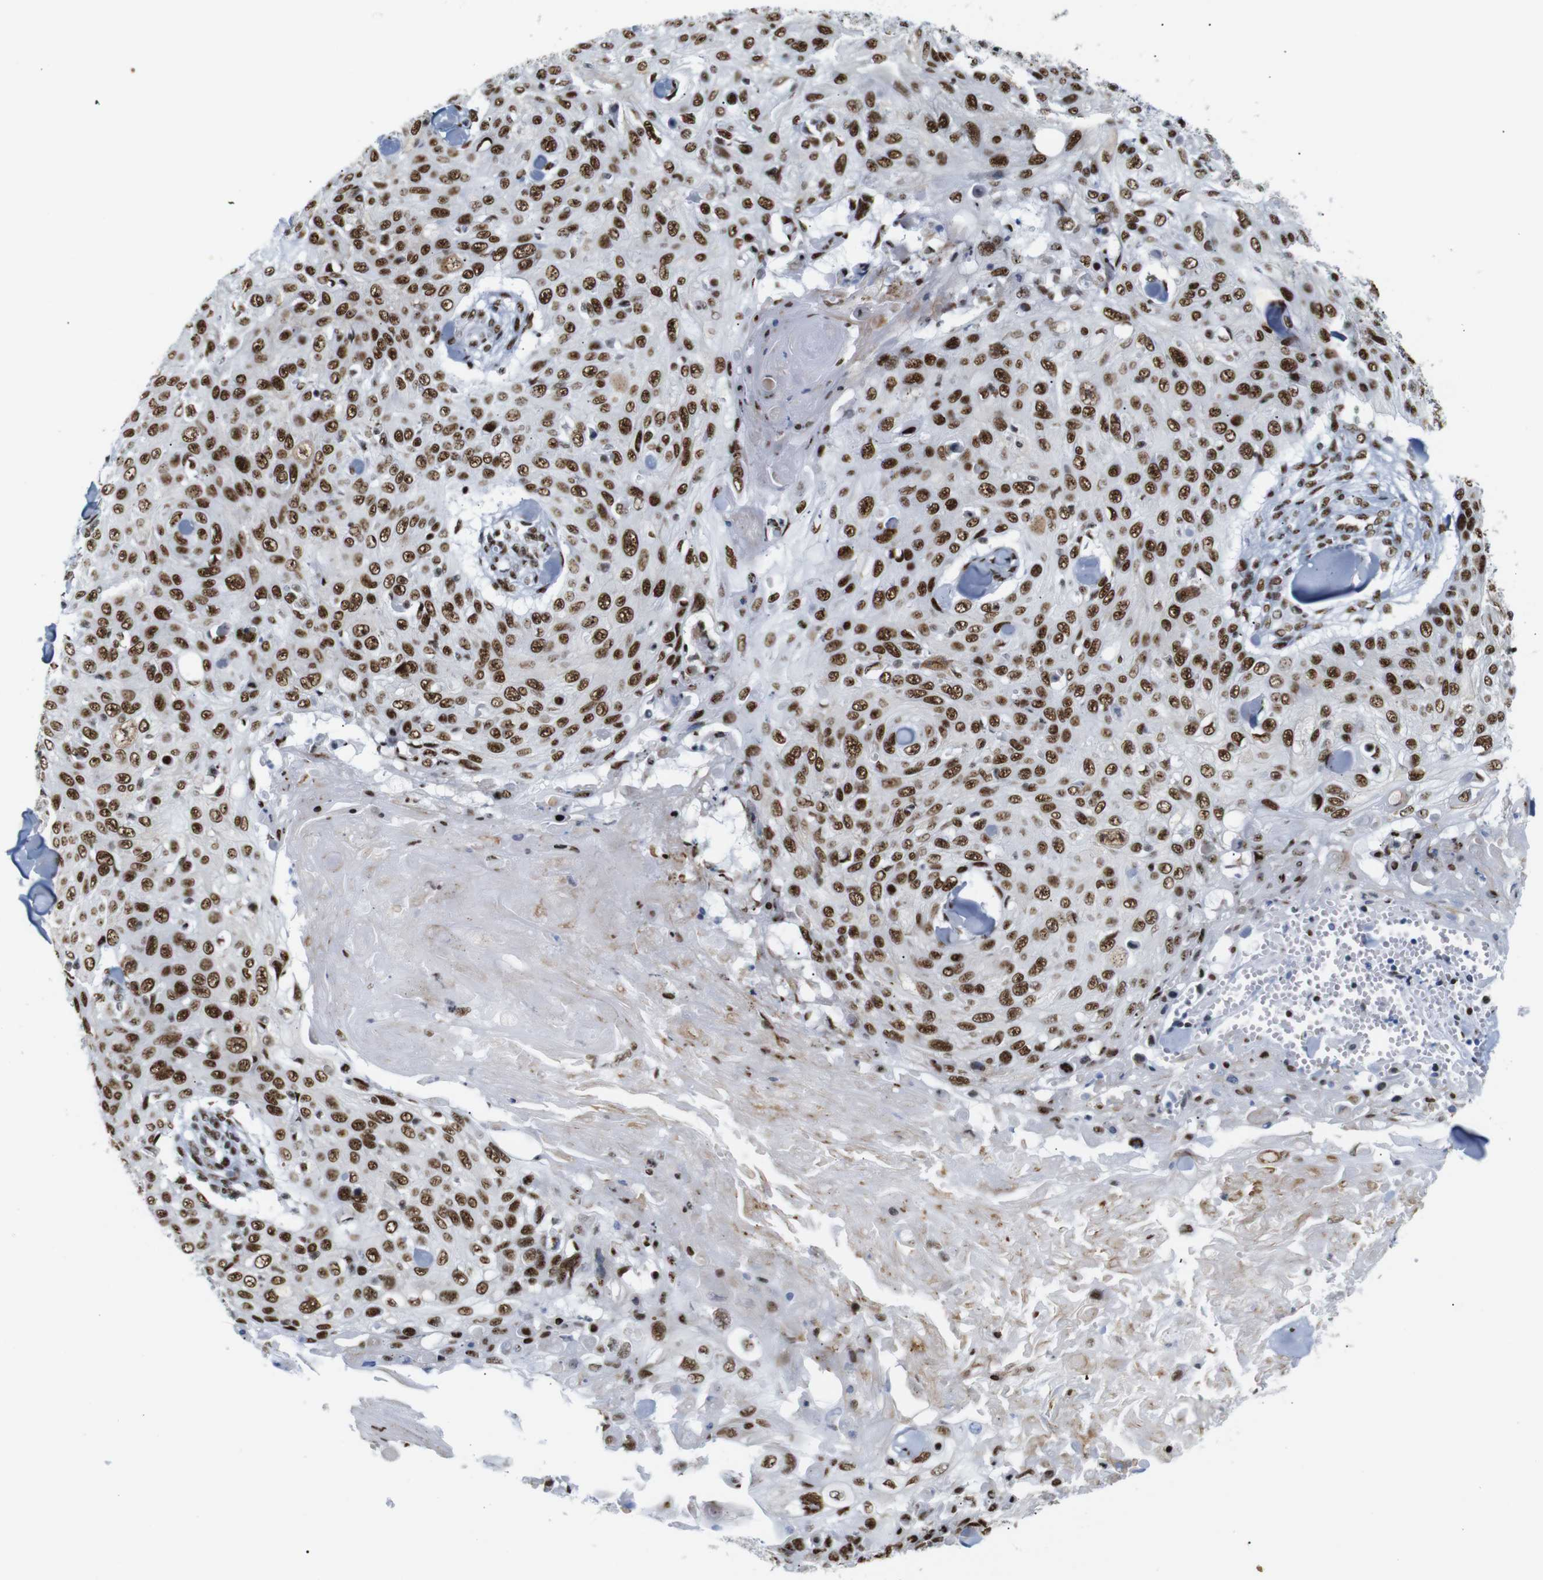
{"staining": {"intensity": "strong", "quantity": ">75%", "location": "nuclear"}, "tissue": "skin cancer", "cell_type": "Tumor cells", "image_type": "cancer", "snomed": [{"axis": "morphology", "description": "Squamous cell carcinoma, NOS"}, {"axis": "topography", "description": "Skin"}], "caption": "DAB (3,3'-diaminobenzidine) immunohistochemical staining of skin cancer exhibits strong nuclear protein expression in approximately >75% of tumor cells. The staining was performed using DAB, with brown indicating positive protein expression. Nuclei are stained blue with hematoxylin.", "gene": "TRA2B", "patient": {"sex": "male", "age": 86}}